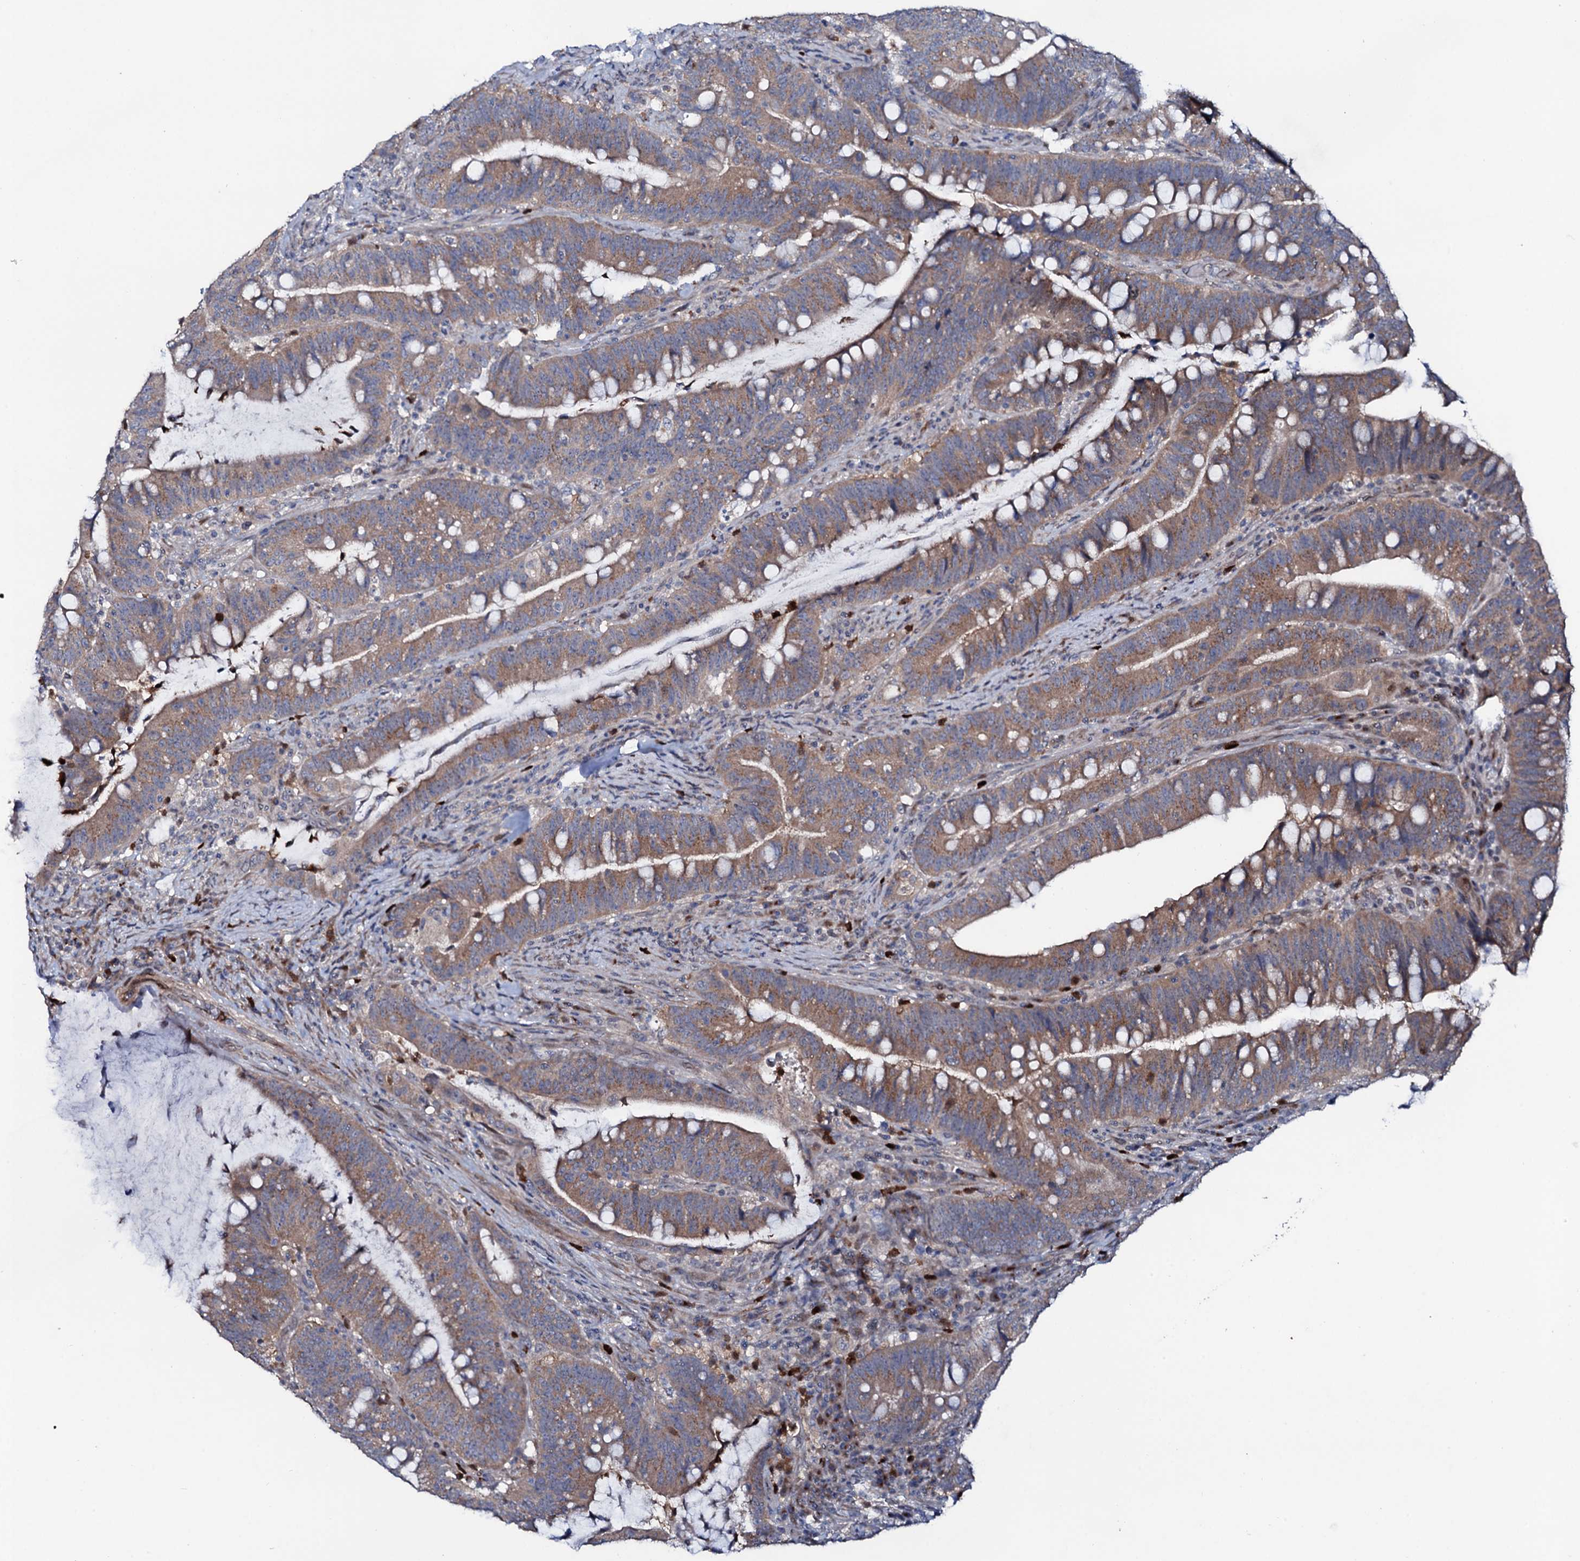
{"staining": {"intensity": "moderate", "quantity": ">75%", "location": "cytoplasmic/membranous"}, "tissue": "colorectal cancer", "cell_type": "Tumor cells", "image_type": "cancer", "snomed": [{"axis": "morphology", "description": "Adenocarcinoma, NOS"}, {"axis": "topography", "description": "Colon"}], "caption": "About >75% of tumor cells in colorectal cancer (adenocarcinoma) exhibit moderate cytoplasmic/membranous protein expression as visualized by brown immunohistochemical staining.", "gene": "COG6", "patient": {"sex": "female", "age": 66}}